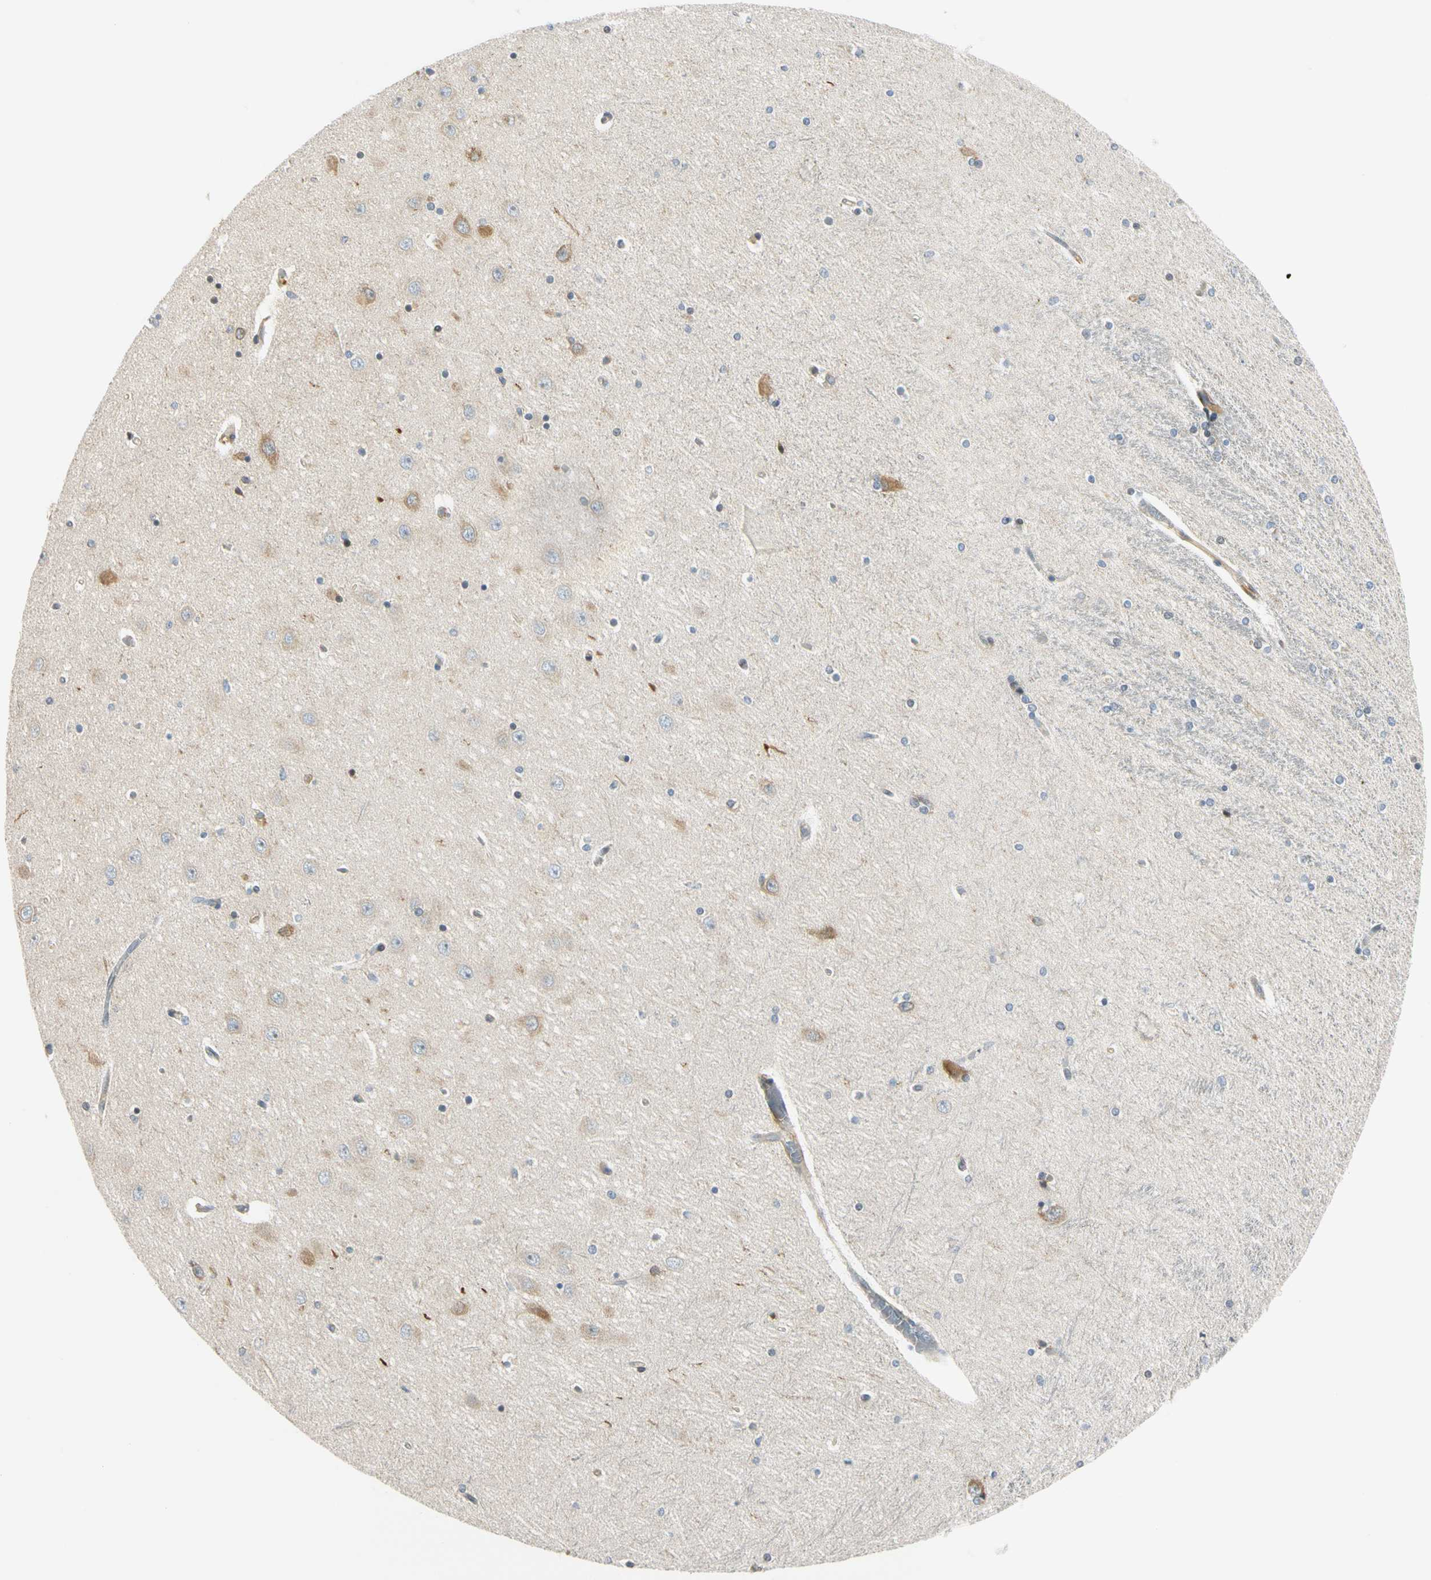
{"staining": {"intensity": "weak", "quantity": "<25%", "location": "cytoplasmic/membranous"}, "tissue": "hippocampus", "cell_type": "Glial cells", "image_type": "normal", "snomed": [{"axis": "morphology", "description": "Normal tissue, NOS"}, {"axis": "topography", "description": "Hippocampus"}], "caption": "Protein analysis of unremarkable hippocampus exhibits no significant expression in glial cells. (IHC, brightfield microscopy, high magnification).", "gene": "NPDC1", "patient": {"sex": "female", "age": 54}}